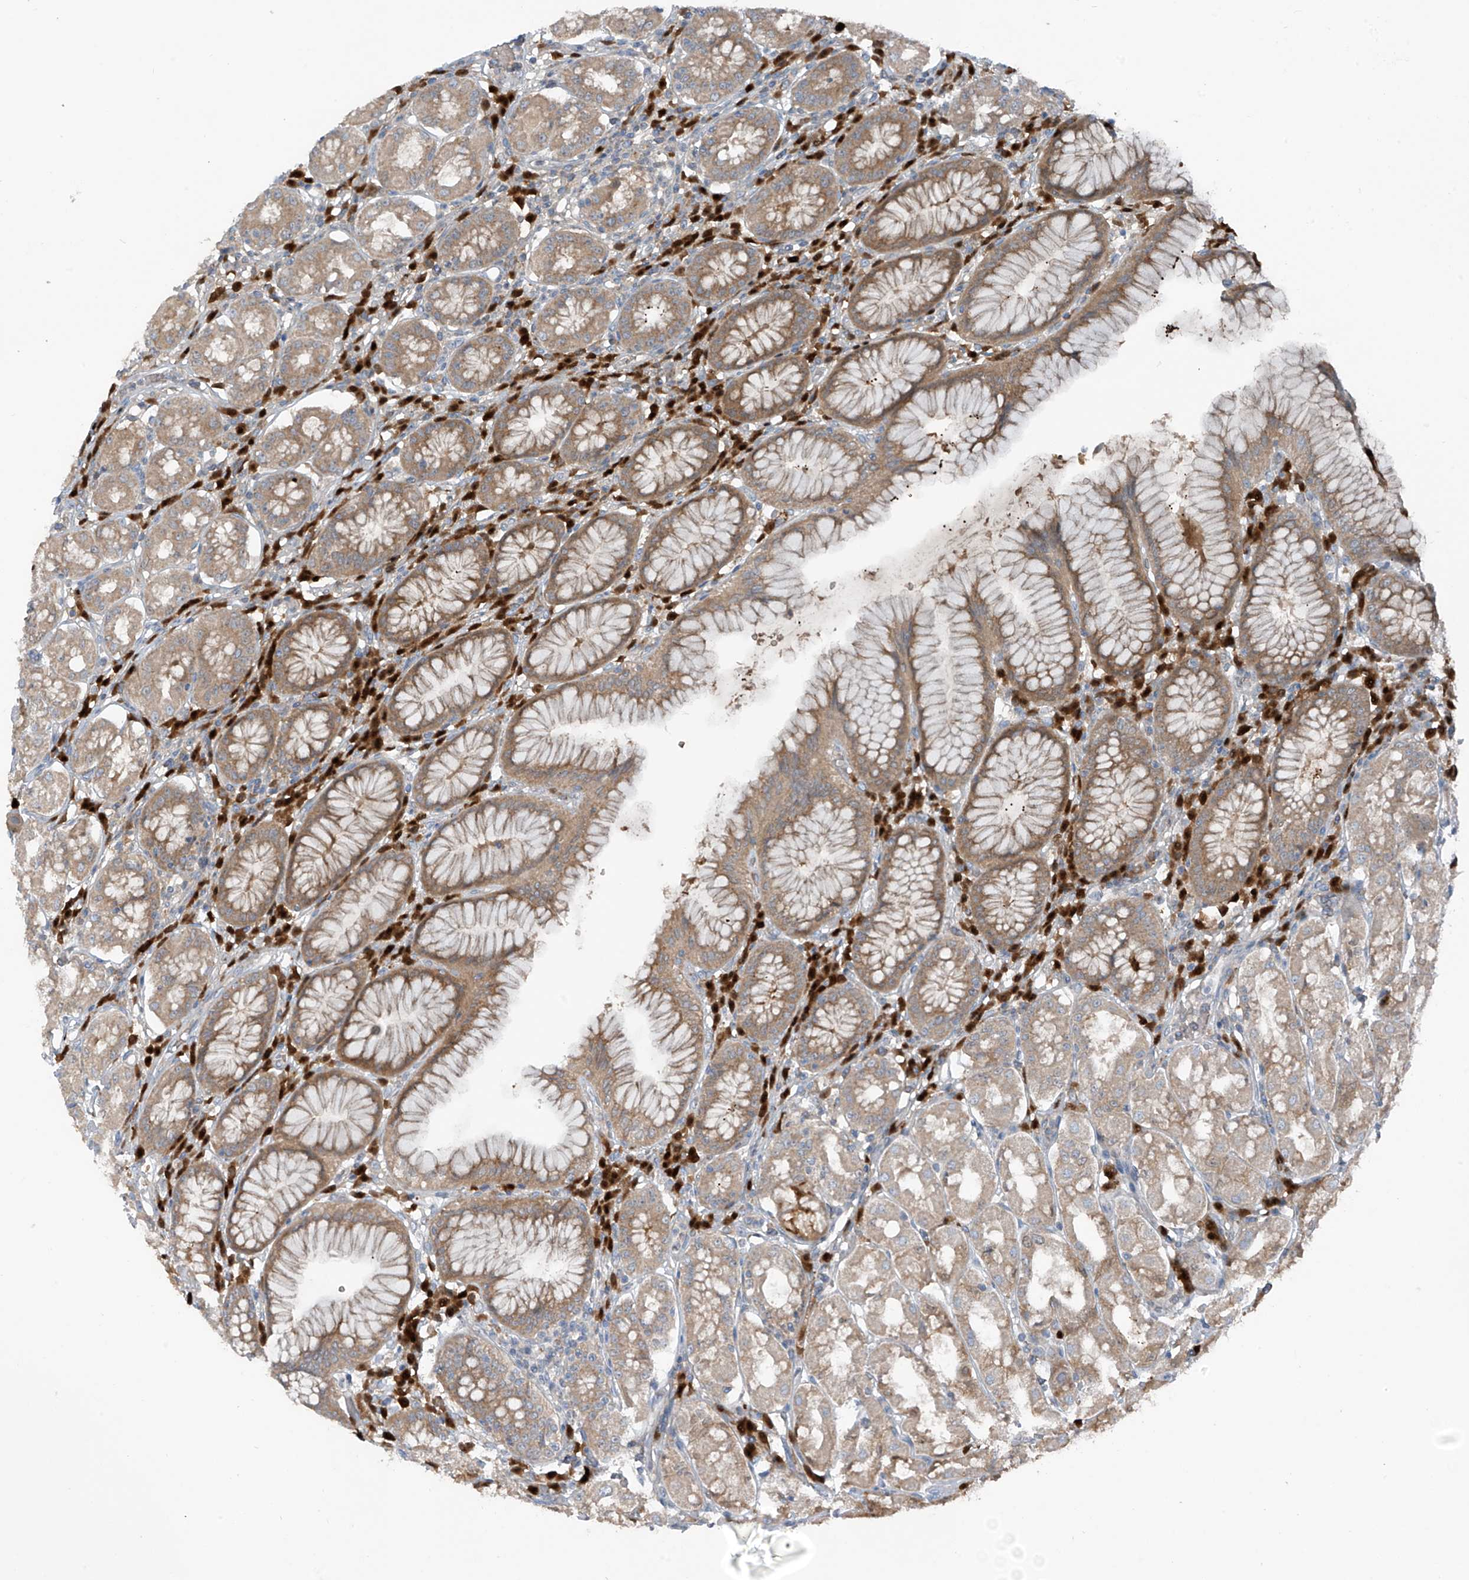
{"staining": {"intensity": "moderate", "quantity": ">75%", "location": "cytoplasmic/membranous"}, "tissue": "stomach", "cell_type": "Glandular cells", "image_type": "normal", "snomed": [{"axis": "morphology", "description": "Normal tissue, NOS"}, {"axis": "topography", "description": "Stomach"}, {"axis": "topography", "description": "Stomach, lower"}], "caption": "A brown stain highlights moderate cytoplasmic/membranous staining of a protein in glandular cells of normal stomach. (IHC, brightfield microscopy, high magnification).", "gene": "SLC12A6", "patient": {"sex": "female", "age": 56}}